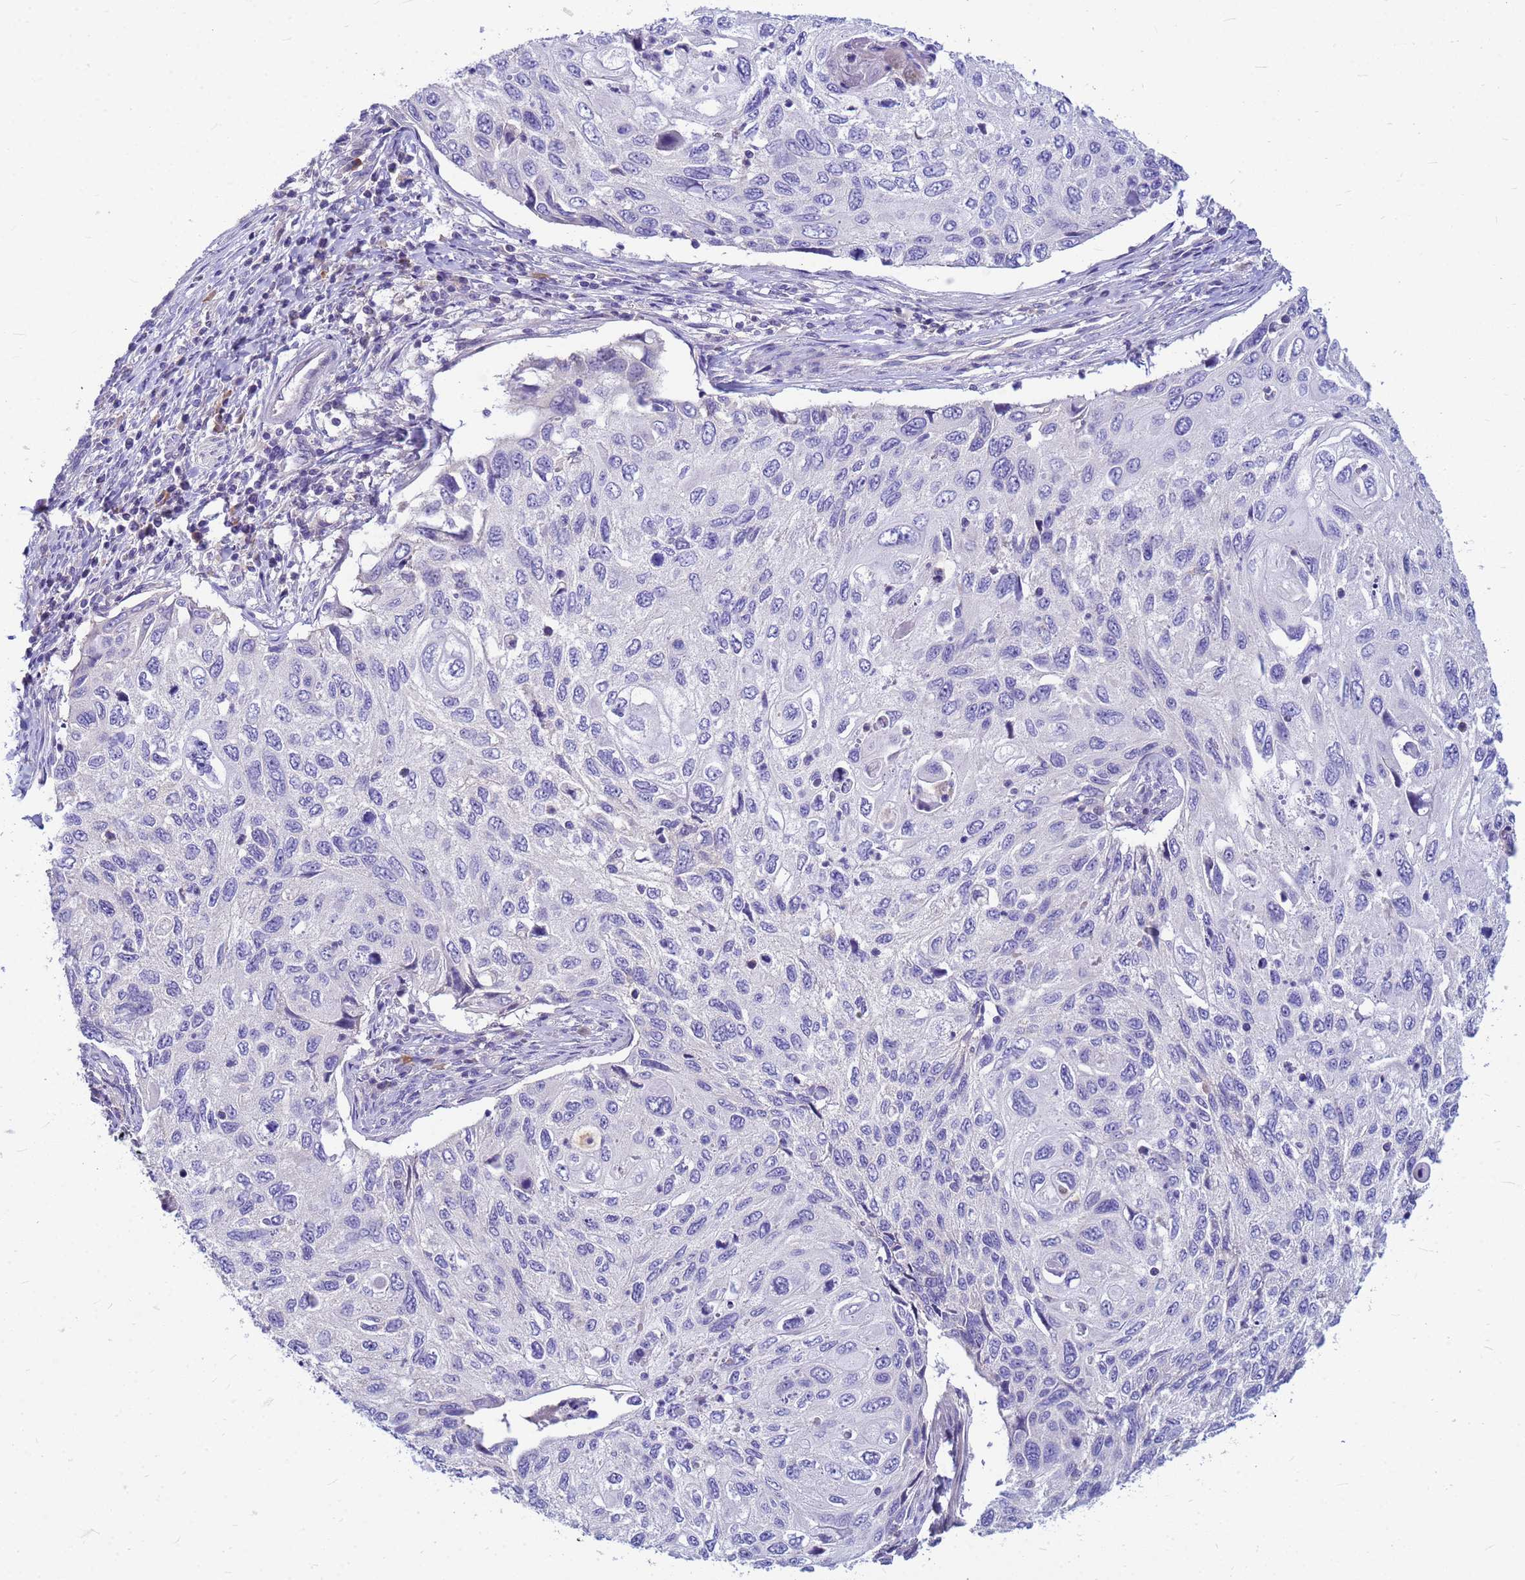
{"staining": {"intensity": "negative", "quantity": "none", "location": "none"}, "tissue": "cervical cancer", "cell_type": "Tumor cells", "image_type": "cancer", "snomed": [{"axis": "morphology", "description": "Squamous cell carcinoma, NOS"}, {"axis": "topography", "description": "Cervix"}], "caption": "This is a histopathology image of immunohistochemistry staining of cervical squamous cell carcinoma, which shows no staining in tumor cells. (DAB (3,3'-diaminobenzidine) immunohistochemistry (IHC) visualized using brightfield microscopy, high magnification).", "gene": "DPRX", "patient": {"sex": "female", "age": 70}}